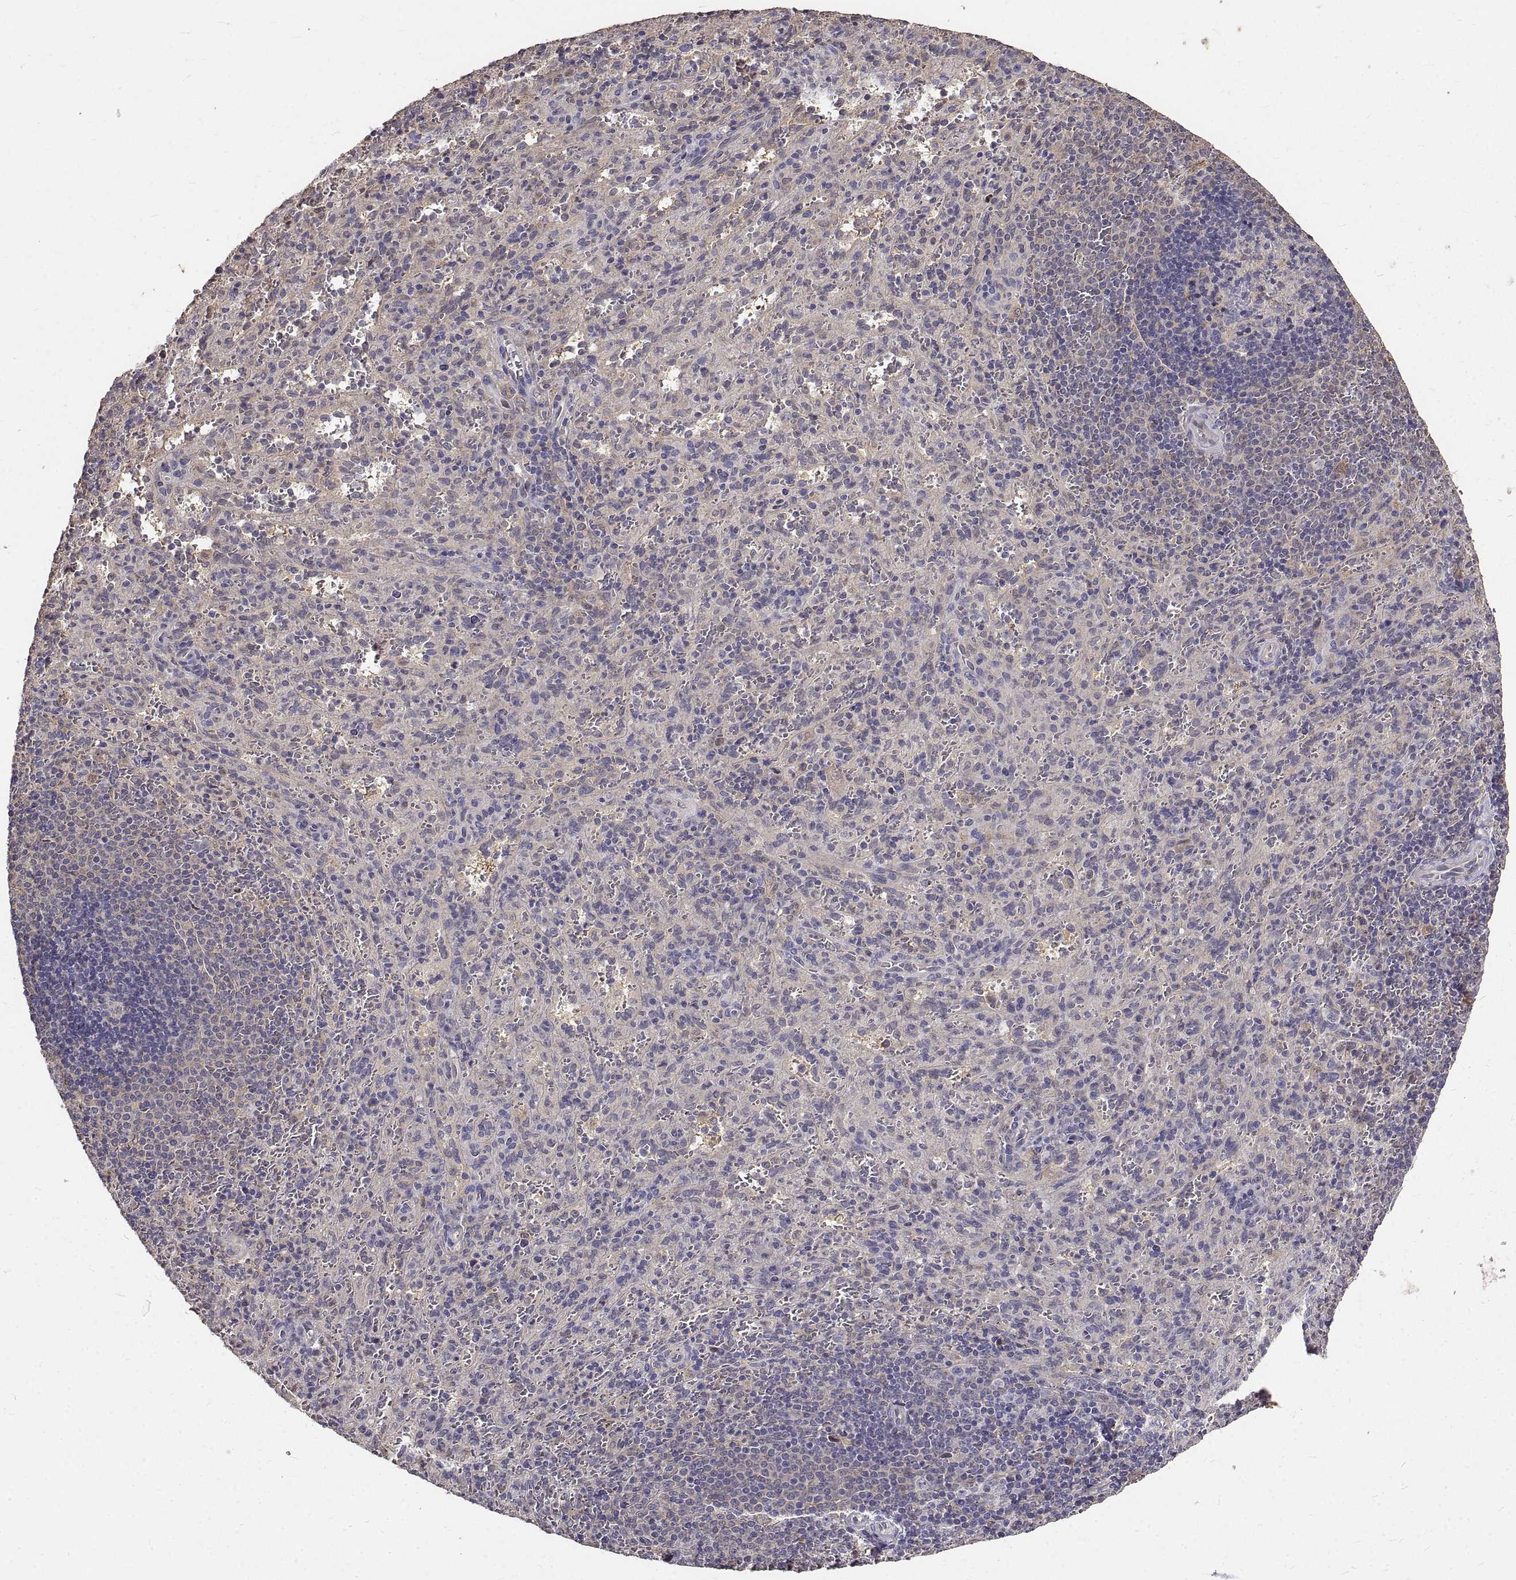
{"staining": {"intensity": "negative", "quantity": "none", "location": "none"}, "tissue": "spleen", "cell_type": "Cells in red pulp", "image_type": "normal", "snomed": [{"axis": "morphology", "description": "Normal tissue, NOS"}, {"axis": "topography", "description": "Spleen"}], "caption": "The immunohistochemistry photomicrograph has no significant staining in cells in red pulp of spleen.", "gene": "PEA15", "patient": {"sex": "male", "age": 57}}